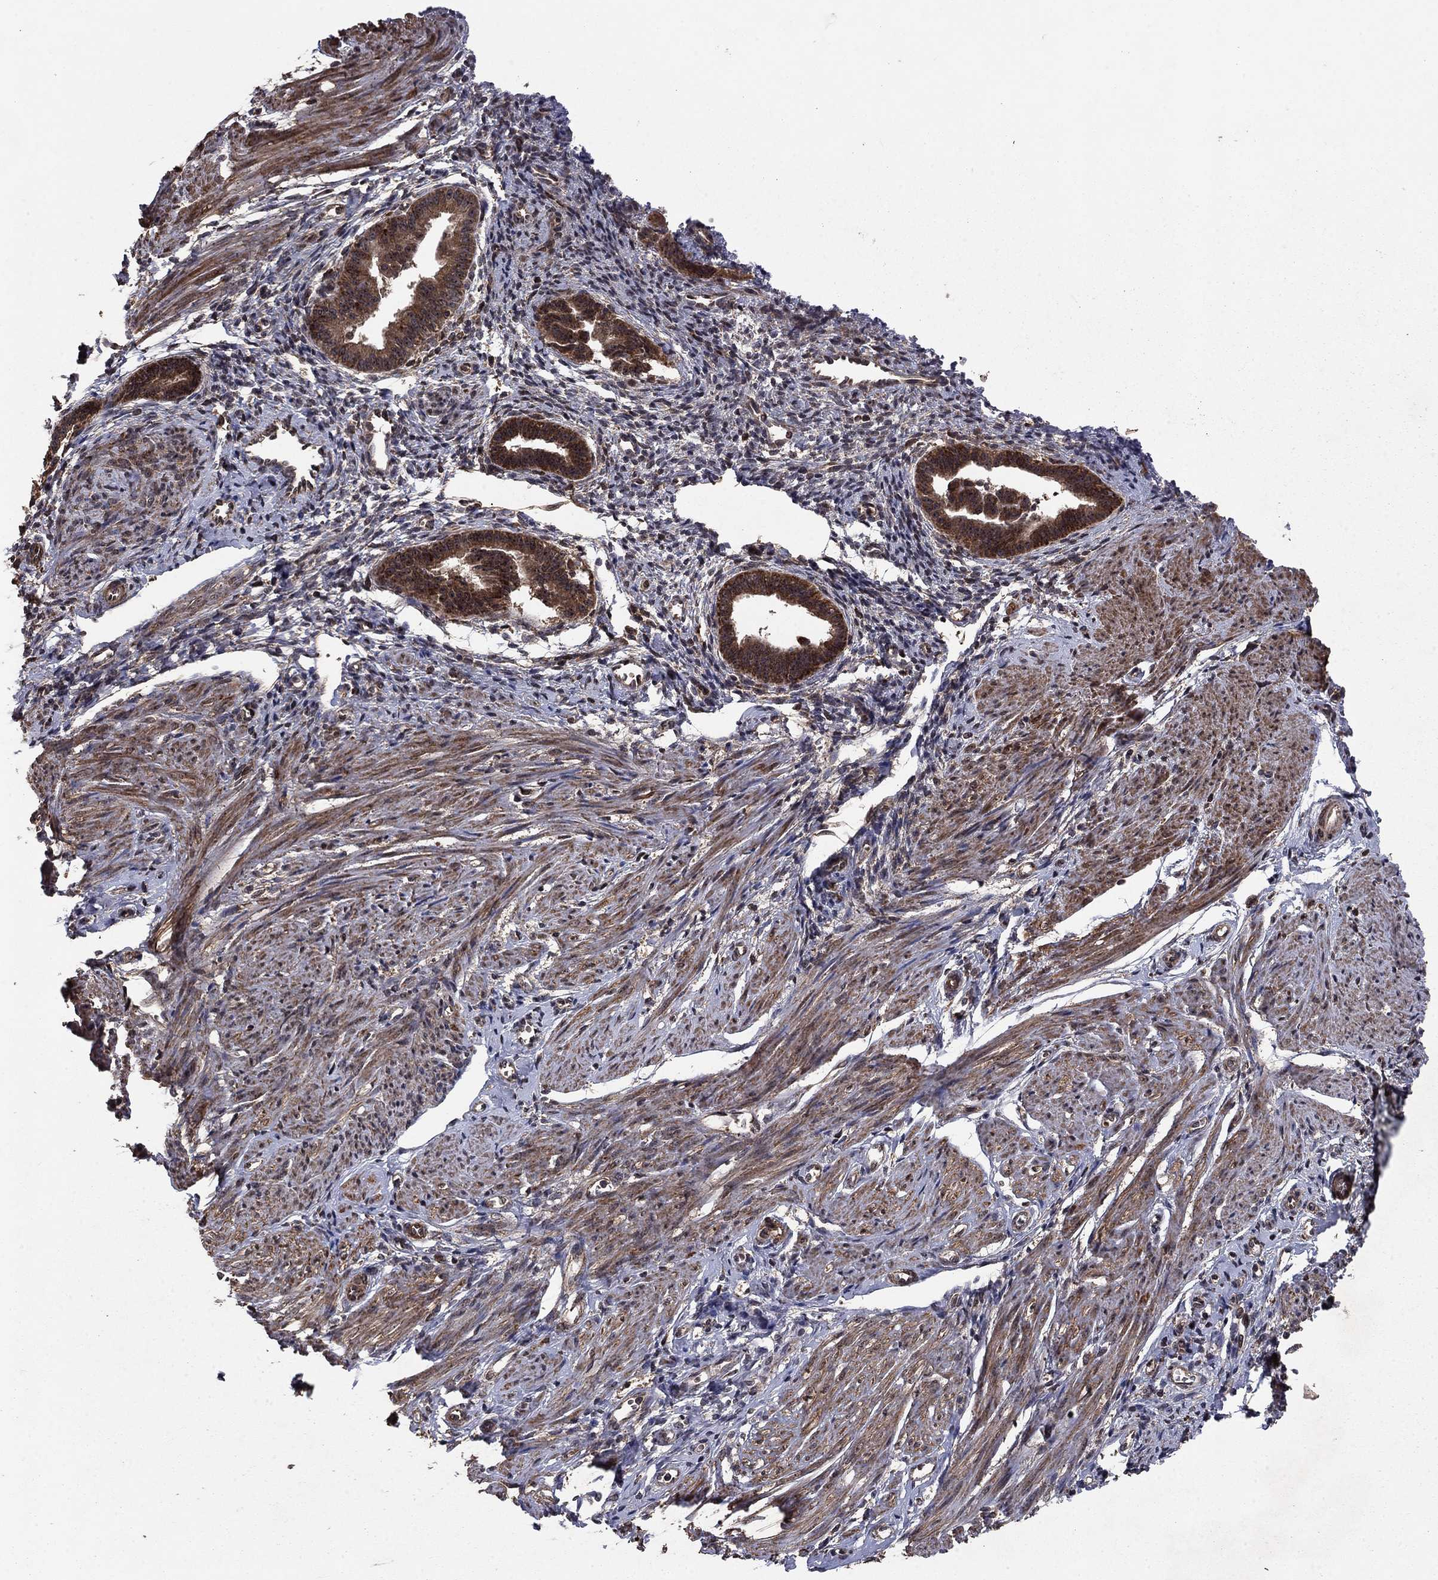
{"staining": {"intensity": "negative", "quantity": "none", "location": "none"}, "tissue": "endometrium", "cell_type": "Cells in endometrial stroma", "image_type": "normal", "snomed": [{"axis": "morphology", "description": "Normal tissue, NOS"}, {"axis": "topography", "description": "Cervix"}, {"axis": "topography", "description": "Endometrium"}], "caption": "IHC photomicrograph of normal endometrium stained for a protein (brown), which demonstrates no positivity in cells in endometrial stroma. (Brightfield microscopy of DAB (3,3'-diaminobenzidine) IHC at high magnification).", "gene": "DHRS1", "patient": {"sex": "female", "age": 37}}